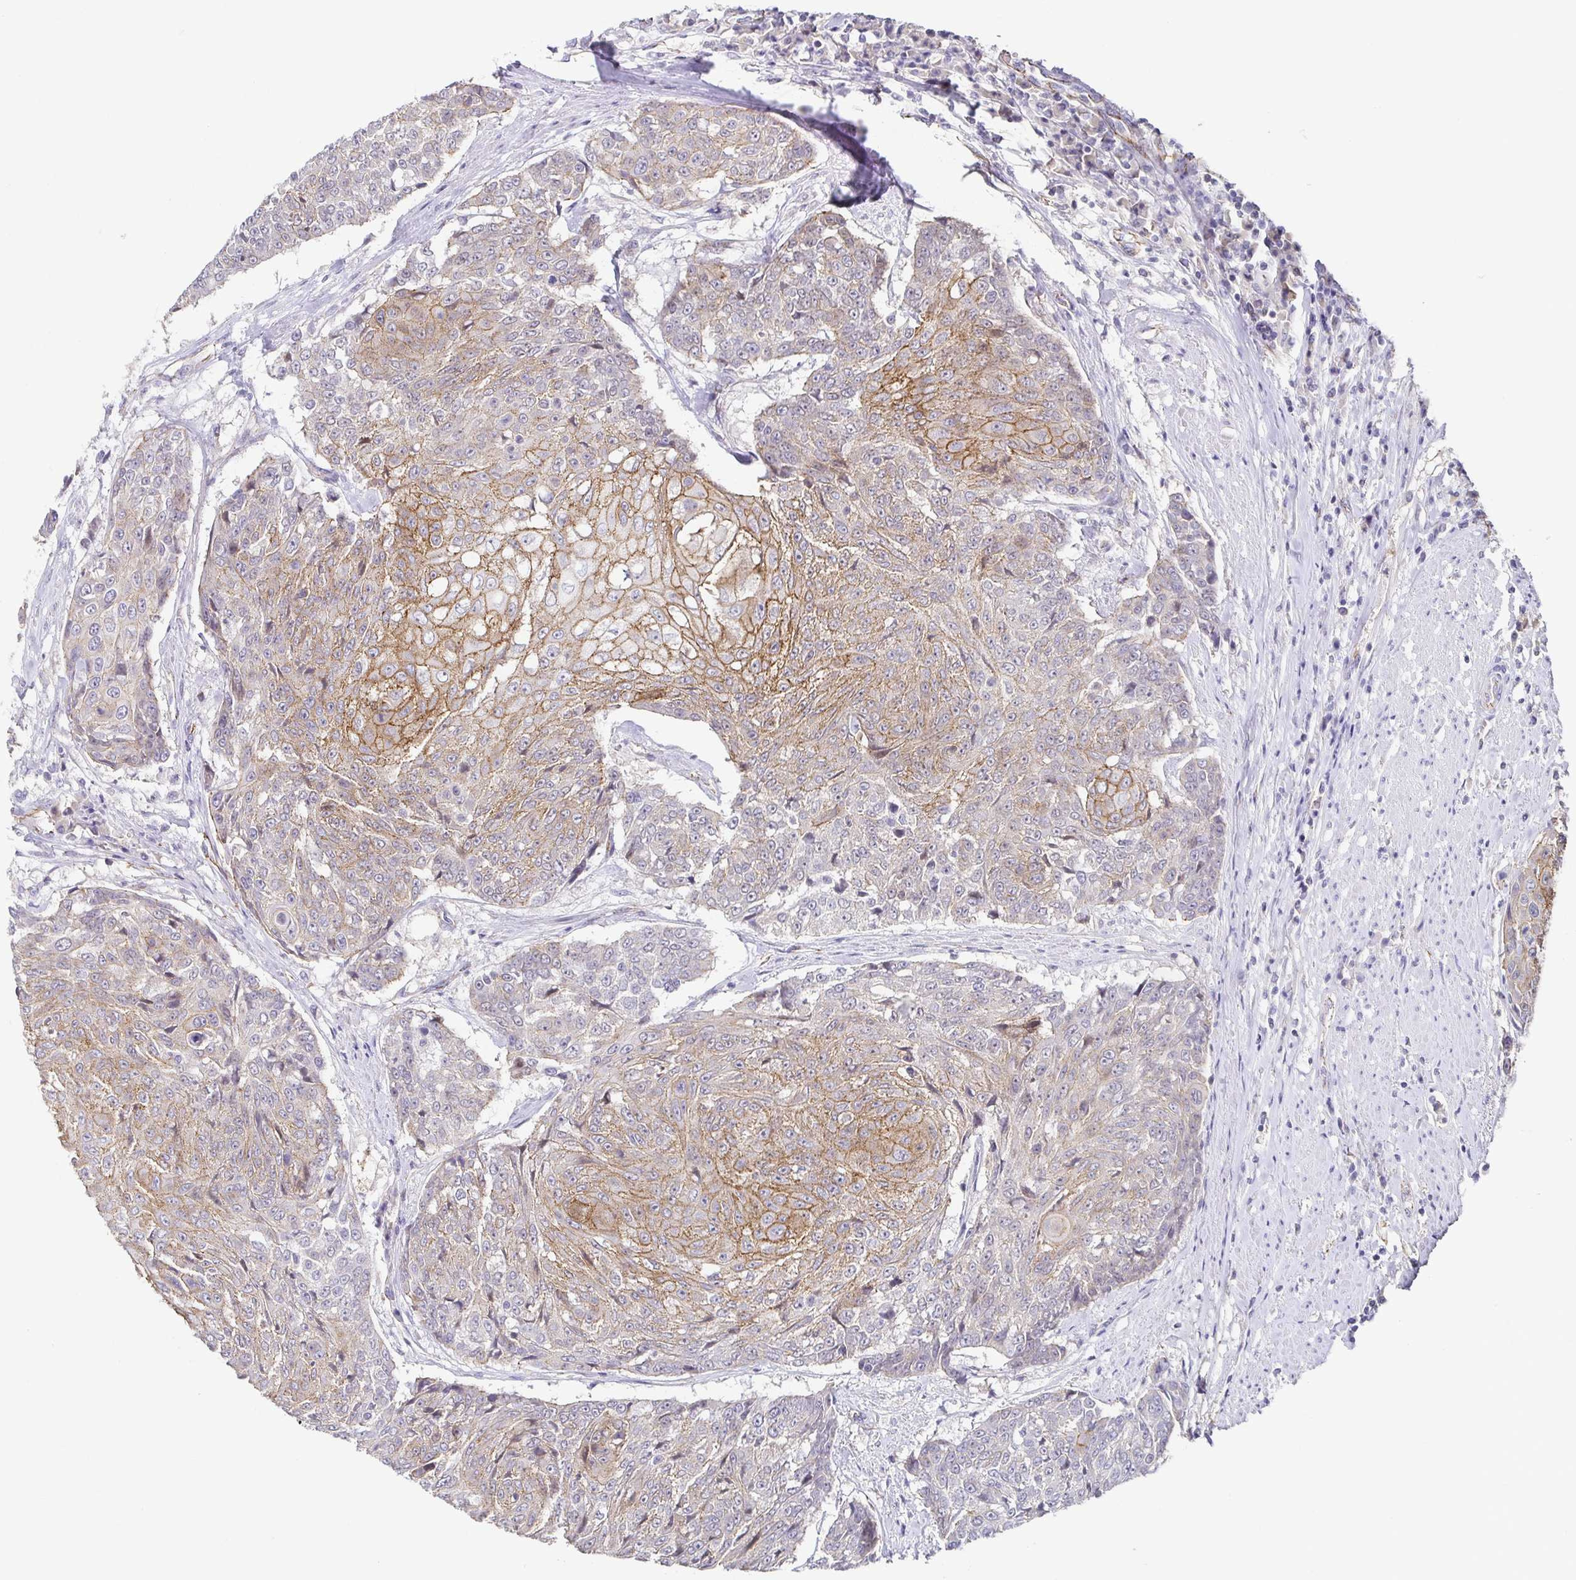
{"staining": {"intensity": "moderate", "quantity": "25%-75%", "location": "cytoplasmic/membranous"}, "tissue": "urothelial cancer", "cell_type": "Tumor cells", "image_type": "cancer", "snomed": [{"axis": "morphology", "description": "Urothelial carcinoma, High grade"}, {"axis": "topography", "description": "Urinary bladder"}], "caption": "This photomicrograph demonstrates IHC staining of high-grade urothelial carcinoma, with medium moderate cytoplasmic/membranous staining in approximately 25%-75% of tumor cells.", "gene": "PIWIL3", "patient": {"sex": "female", "age": 63}}